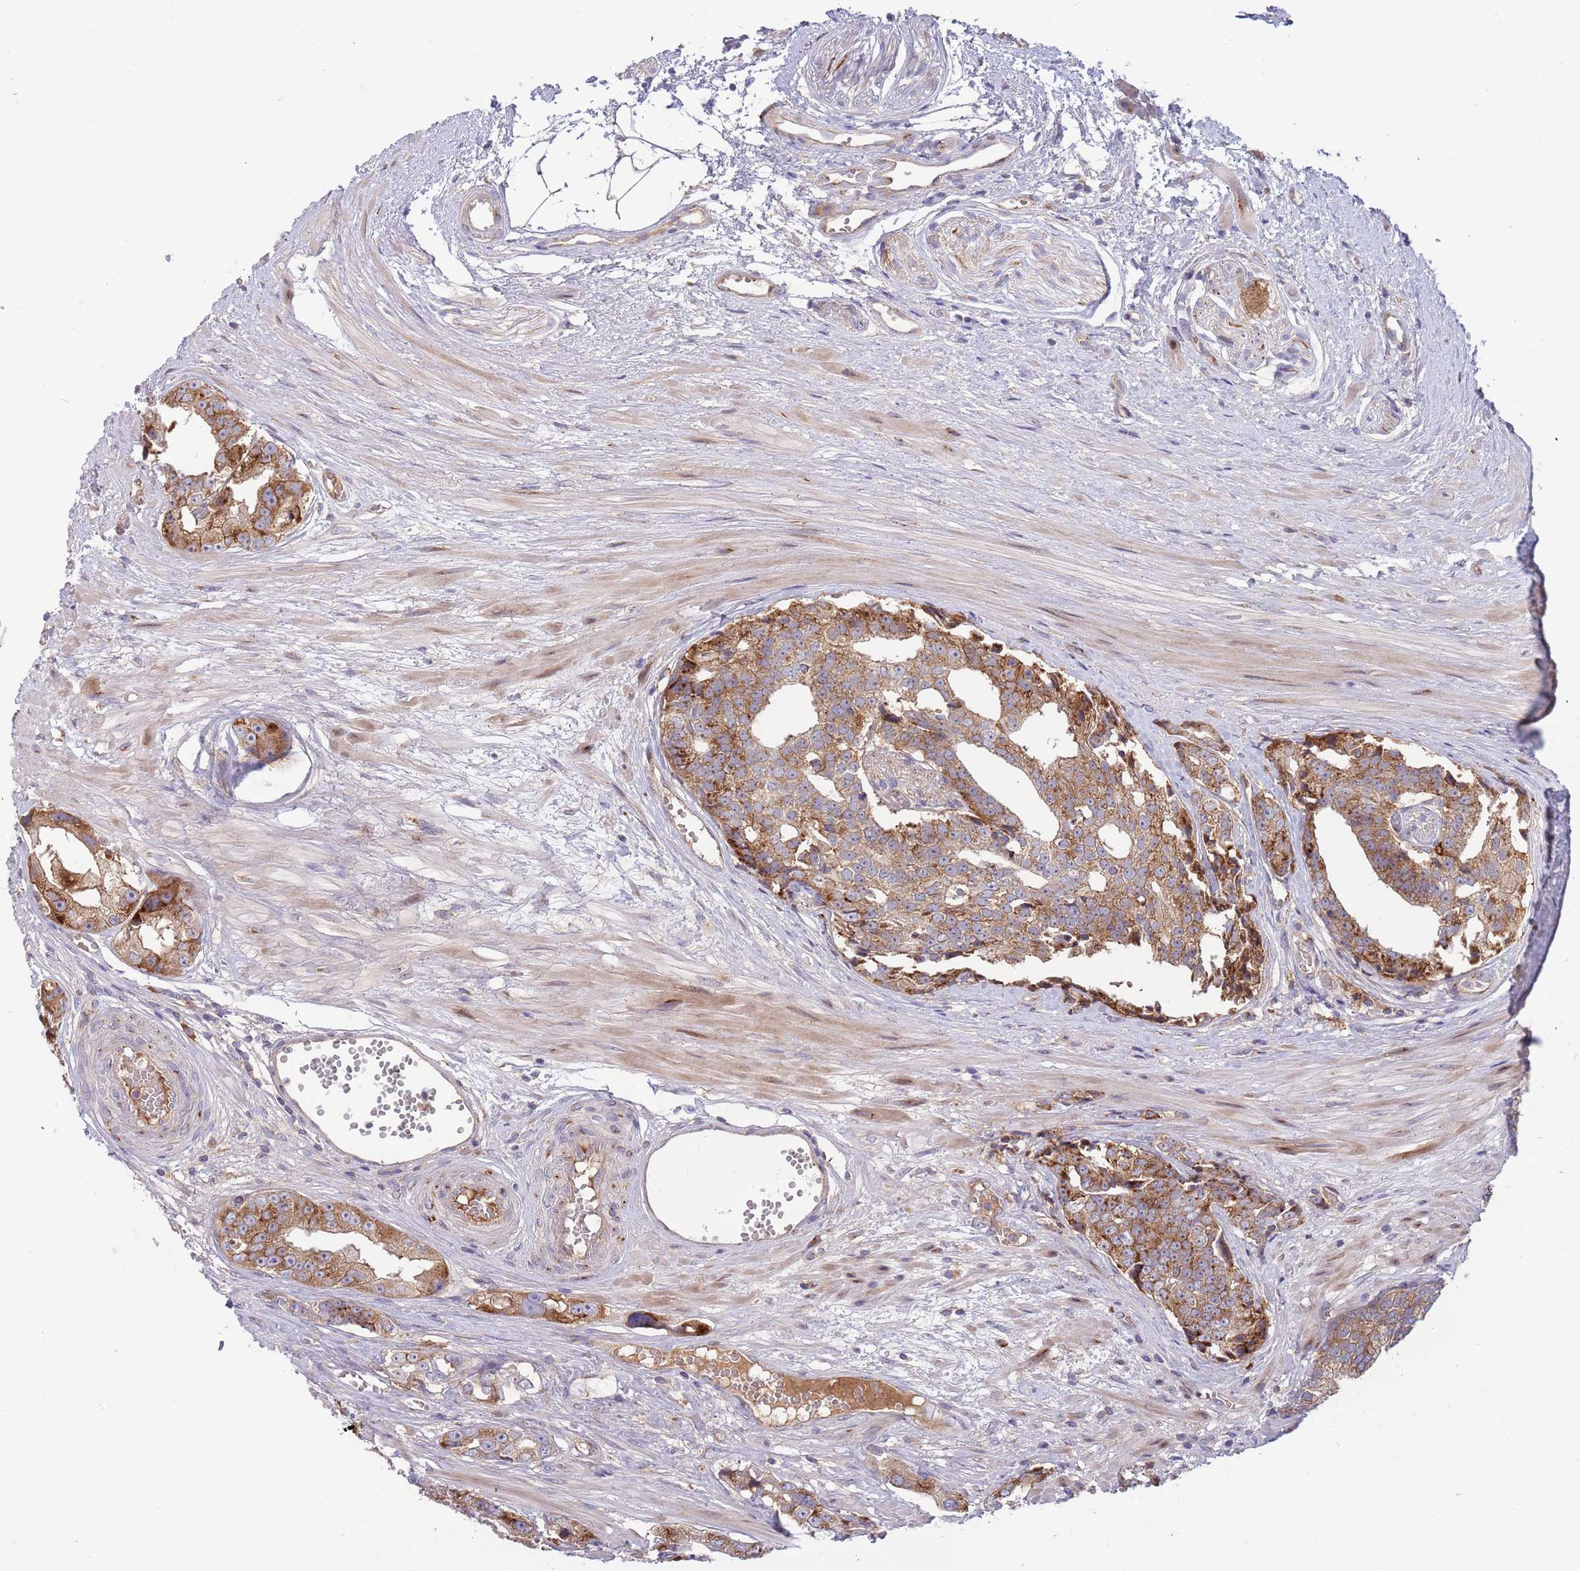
{"staining": {"intensity": "moderate", "quantity": ">75%", "location": "cytoplasmic/membranous"}, "tissue": "prostate cancer", "cell_type": "Tumor cells", "image_type": "cancer", "snomed": [{"axis": "morphology", "description": "Adenocarcinoma, High grade"}, {"axis": "topography", "description": "Prostate"}], "caption": "Tumor cells show moderate cytoplasmic/membranous positivity in approximately >75% of cells in prostate cancer.", "gene": "BTBD7", "patient": {"sex": "male", "age": 71}}